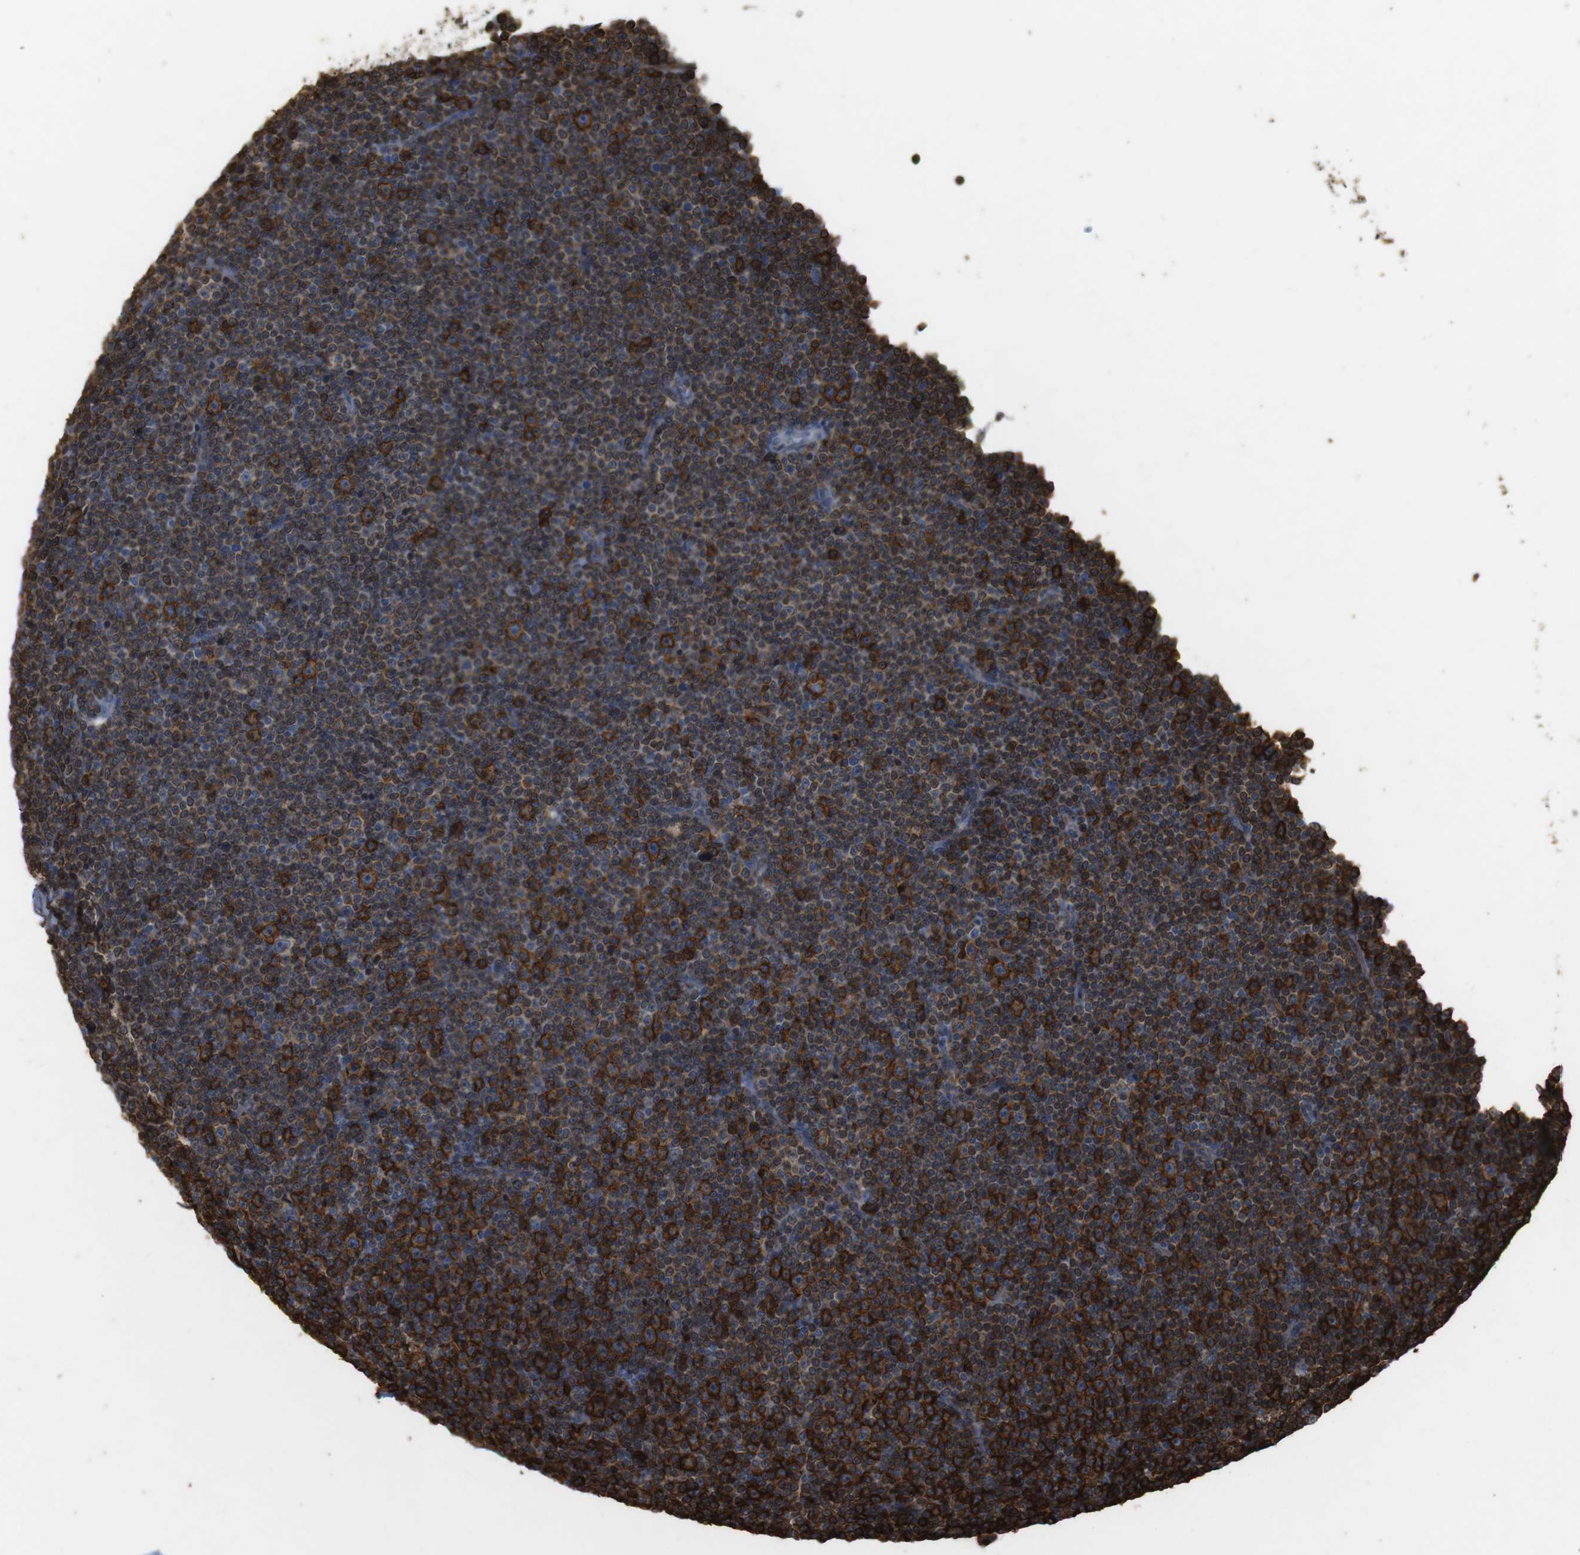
{"staining": {"intensity": "moderate", "quantity": ">75%", "location": "cytoplasmic/membranous"}, "tissue": "lymphoma", "cell_type": "Tumor cells", "image_type": "cancer", "snomed": [{"axis": "morphology", "description": "Malignant lymphoma, non-Hodgkin's type, Low grade"}, {"axis": "topography", "description": "Lymph node"}], "caption": "DAB immunohistochemical staining of human lymphoma shows moderate cytoplasmic/membranous protein expression in about >75% of tumor cells.", "gene": "HLA-DRA", "patient": {"sex": "female", "age": 67}}